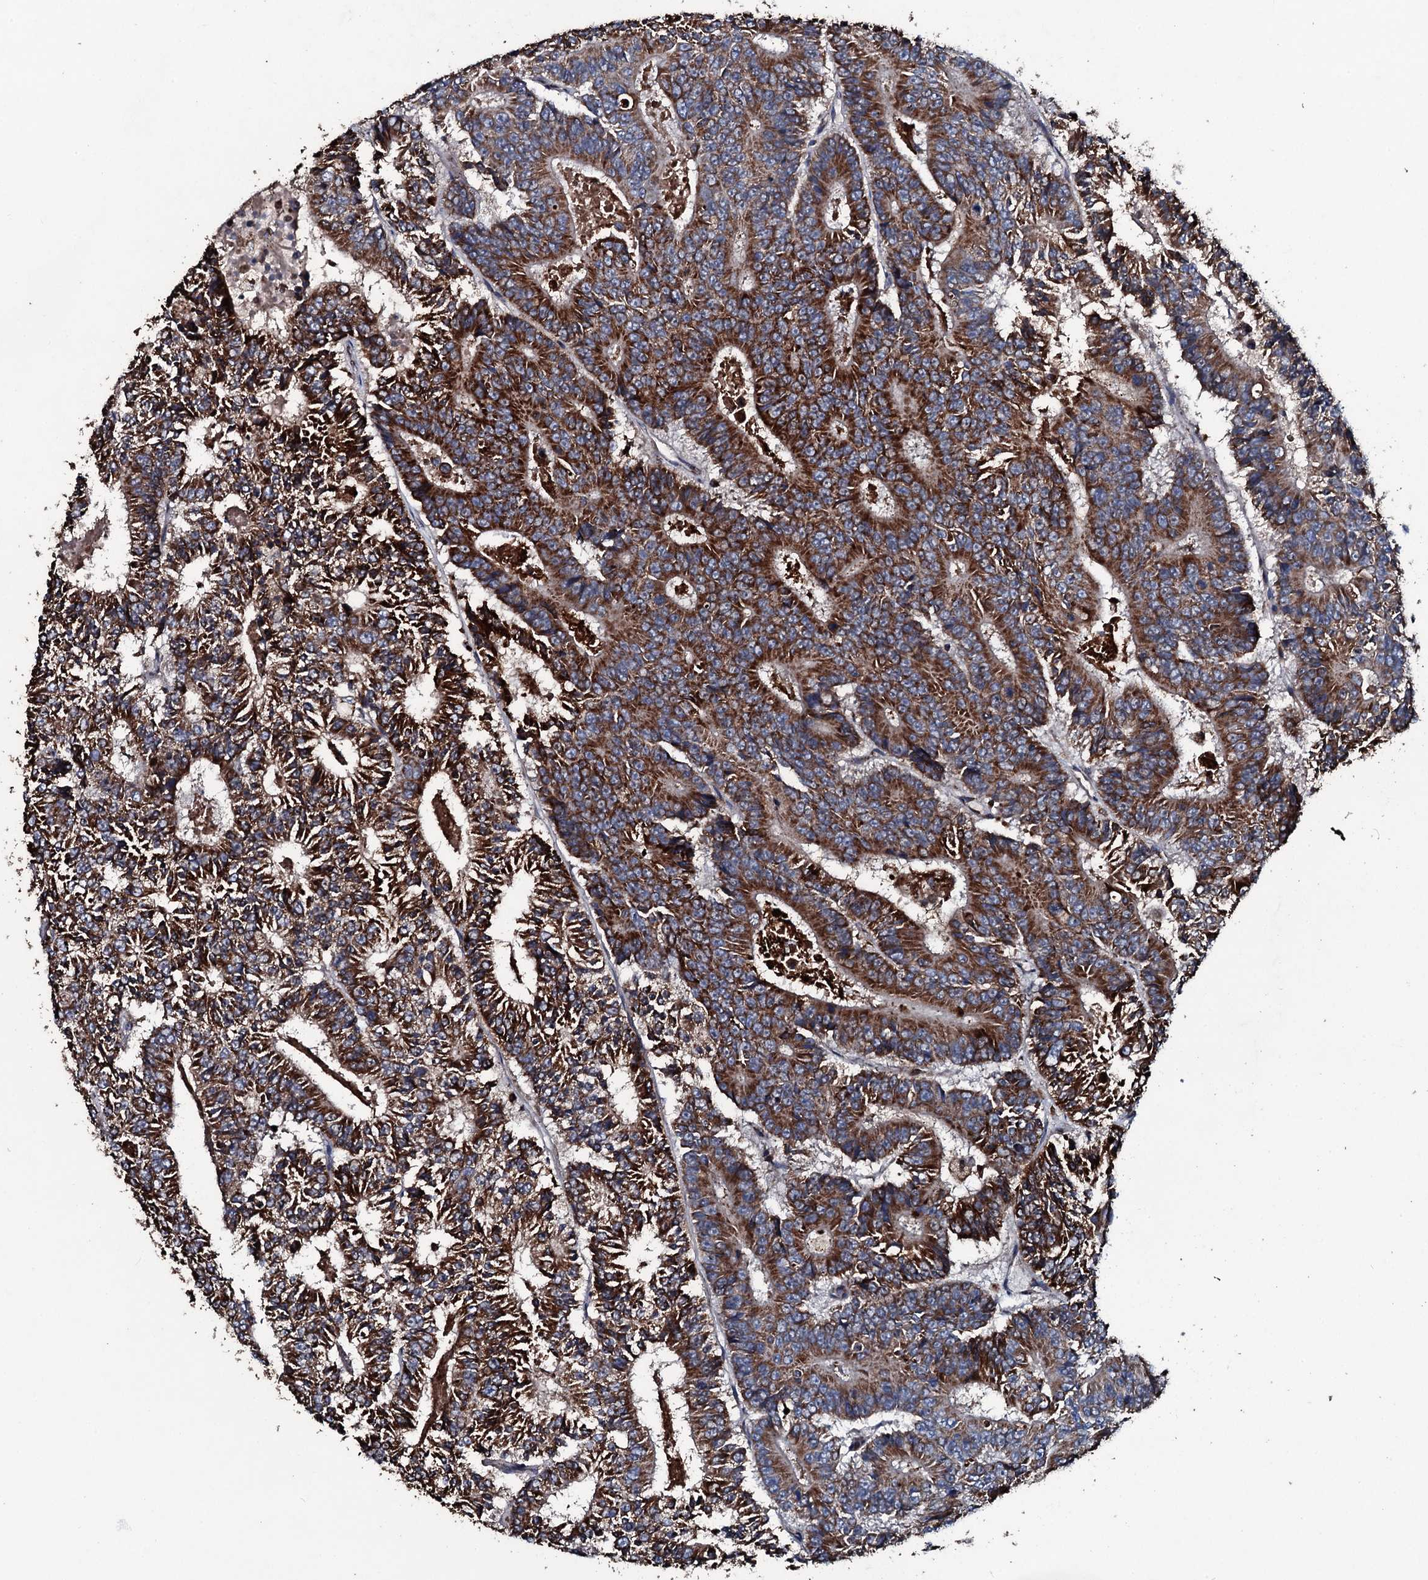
{"staining": {"intensity": "strong", "quantity": ">75%", "location": "cytoplasmic/membranous"}, "tissue": "colorectal cancer", "cell_type": "Tumor cells", "image_type": "cancer", "snomed": [{"axis": "morphology", "description": "Adenocarcinoma, NOS"}, {"axis": "topography", "description": "Colon"}], "caption": "Immunohistochemical staining of human colorectal cancer exhibits high levels of strong cytoplasmic/membranous expression in about >75% of tumor cells.", "gene": "DYNC2I2", "patient": {"sex": "male", "age": 83}}